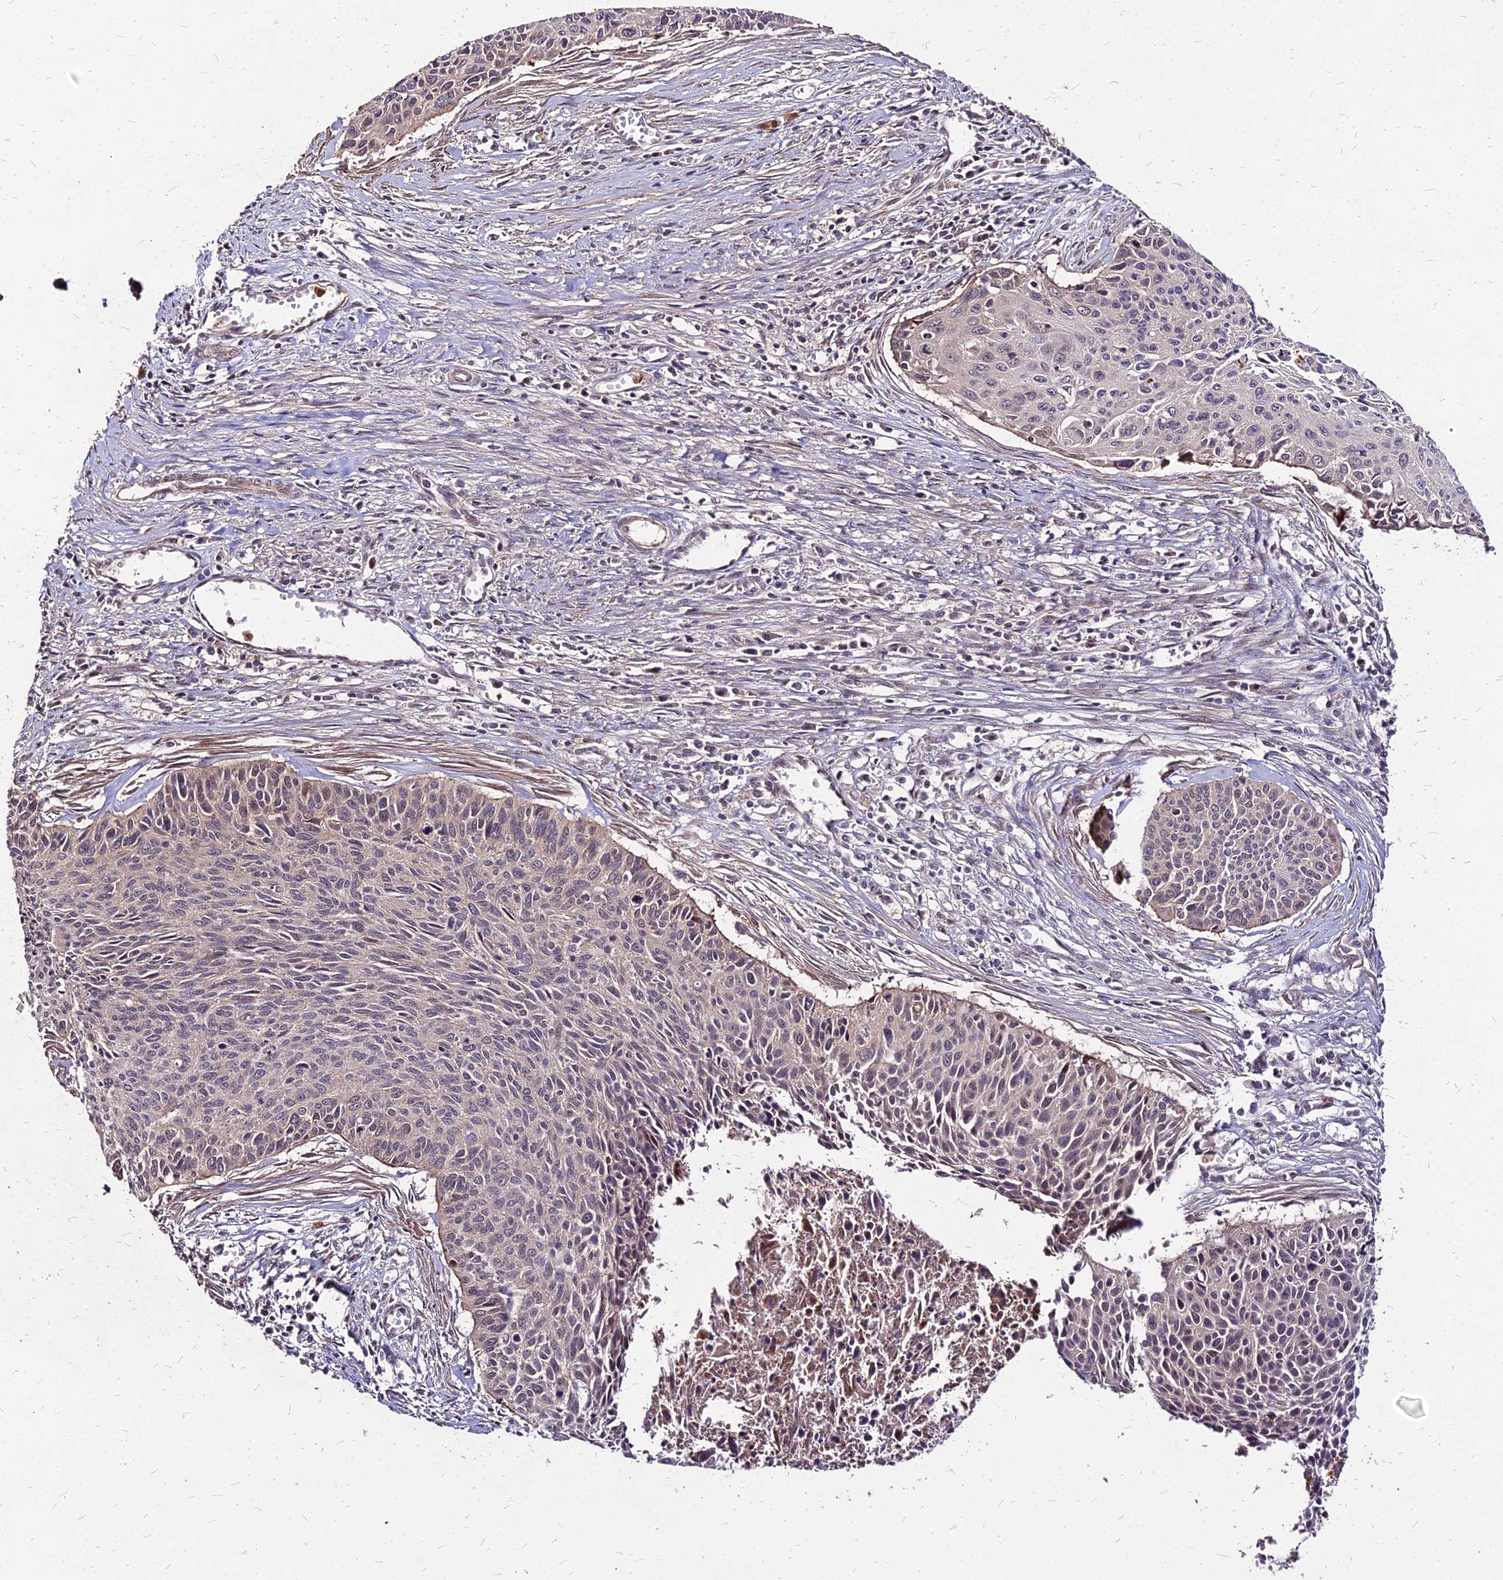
{"staining": {"intensity": "moderate", "quantity": "<25%", "location": "cytoplasmic/membranous,nuclear"}, "tissue": "cervical cancer", "cell_type": "Tumor cells", "image_type": "cancer", "snomed": [{"axis": "morphology", "description": "Squamous cell carcinoma, NOS"}, {"axis": "topography", "description": "Cervix"}], "caption": "Moderate cytoplasmic/membranous and nuclear staining is seen in approximately <25% of tumor cells in cervical cancer (squamous cell carcinoma).", "gene": "APBA3", "patient": {"sex": "female", "age": 55}}